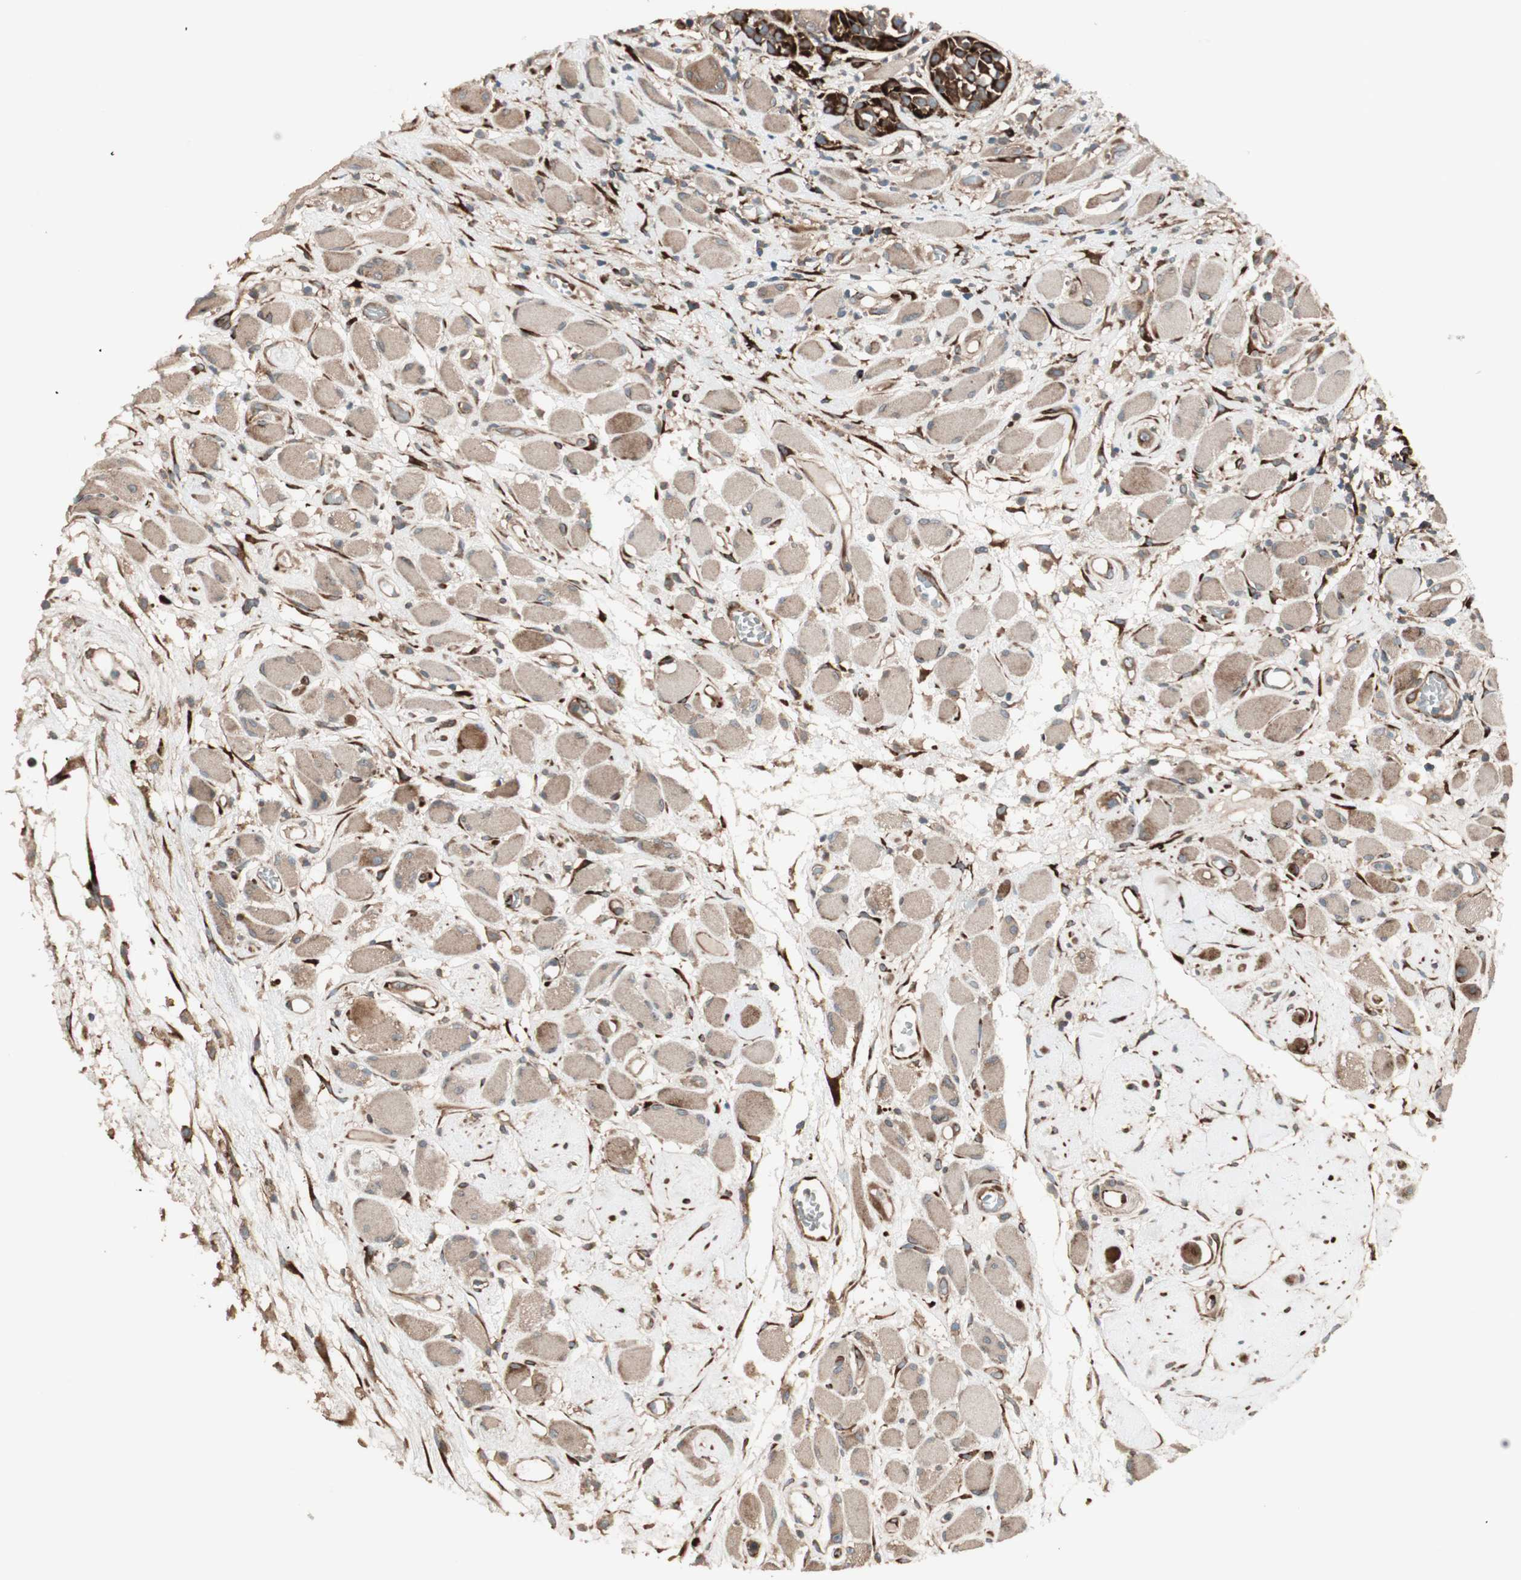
{"staining": {"intensity": "strong", "quantity": "25%-75%", "location": "cytoplasmic/membranous"}, "tissue": "head and neck cancer", "cell_type": "Tumor cells", "image_type": "cancer", "snomed": [{"axis": "morphology", "description": "Squamous cell carcinoma, NOS"}, {"axis": "topography", "description": "Head-Neck"}], "caption": "Human head and neck cancer (squamous cell carcinoma) stained for a protein (brown) shows strong cytoplasmic/membranous positive expression in approximately 25%-75% of tumor cells.", "gene": "PPP2R5E", "patient": {"sex": "male", "age": 62}}